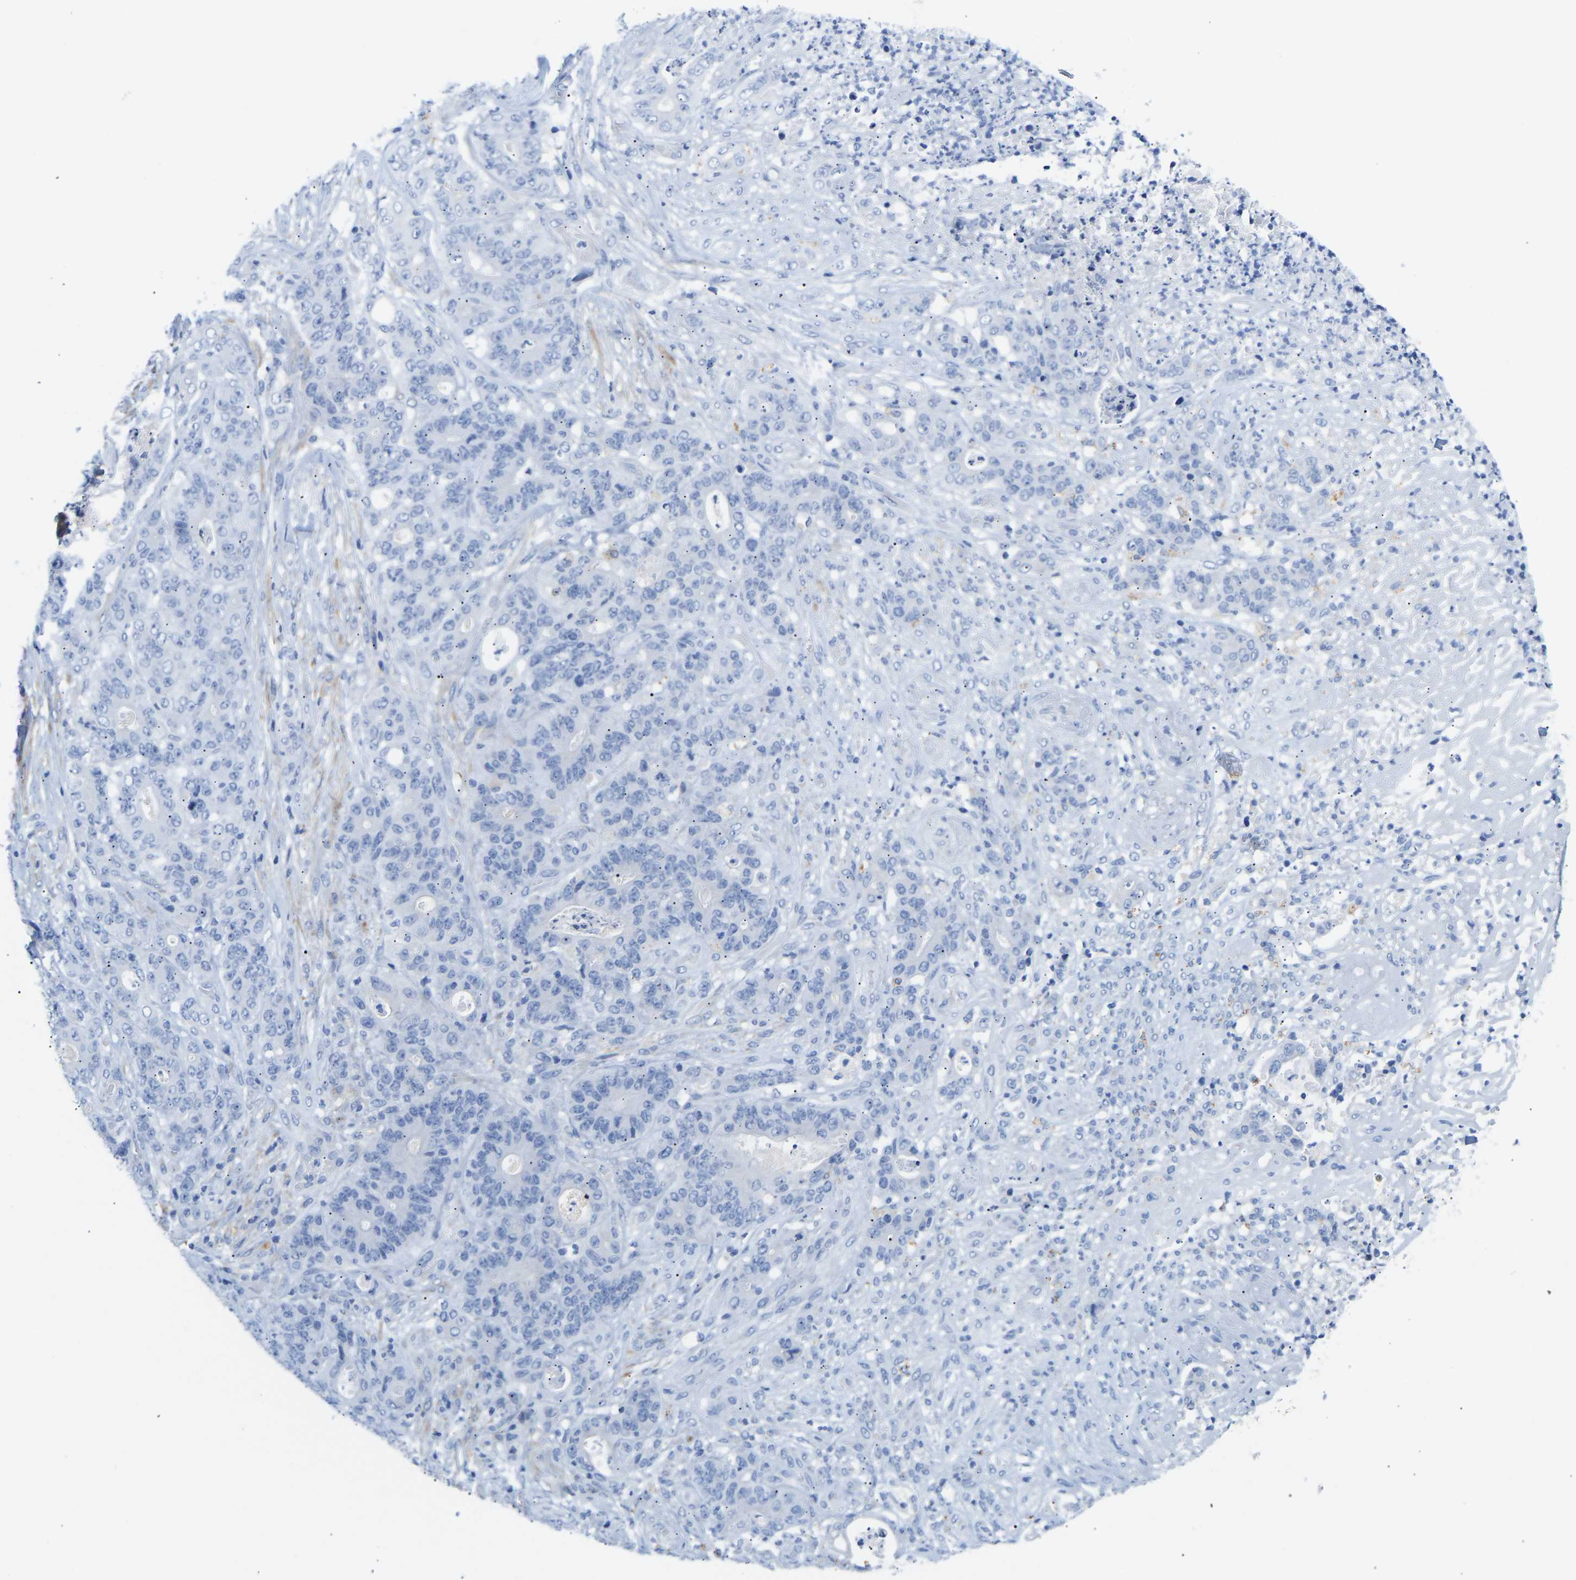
{"staining": {"intensity": "negative", "quantity": "none", "location": "none"}, "tissue": "stomach cancer", "cell_type": "Tumor cells", "image_type": "cancer", "snomed": [{"axis": "morphology", "description": "Adenocarcinoma, NOS"}, {"axis": "topography", "description": "Stomach"}], "caption": "Photomicrograph shows no protein staining in tumor cells of stomach cancer (adenocarcinoma) tissue.", "gene": "AMPH", "patient": {"sex": "female", "age": 73}}